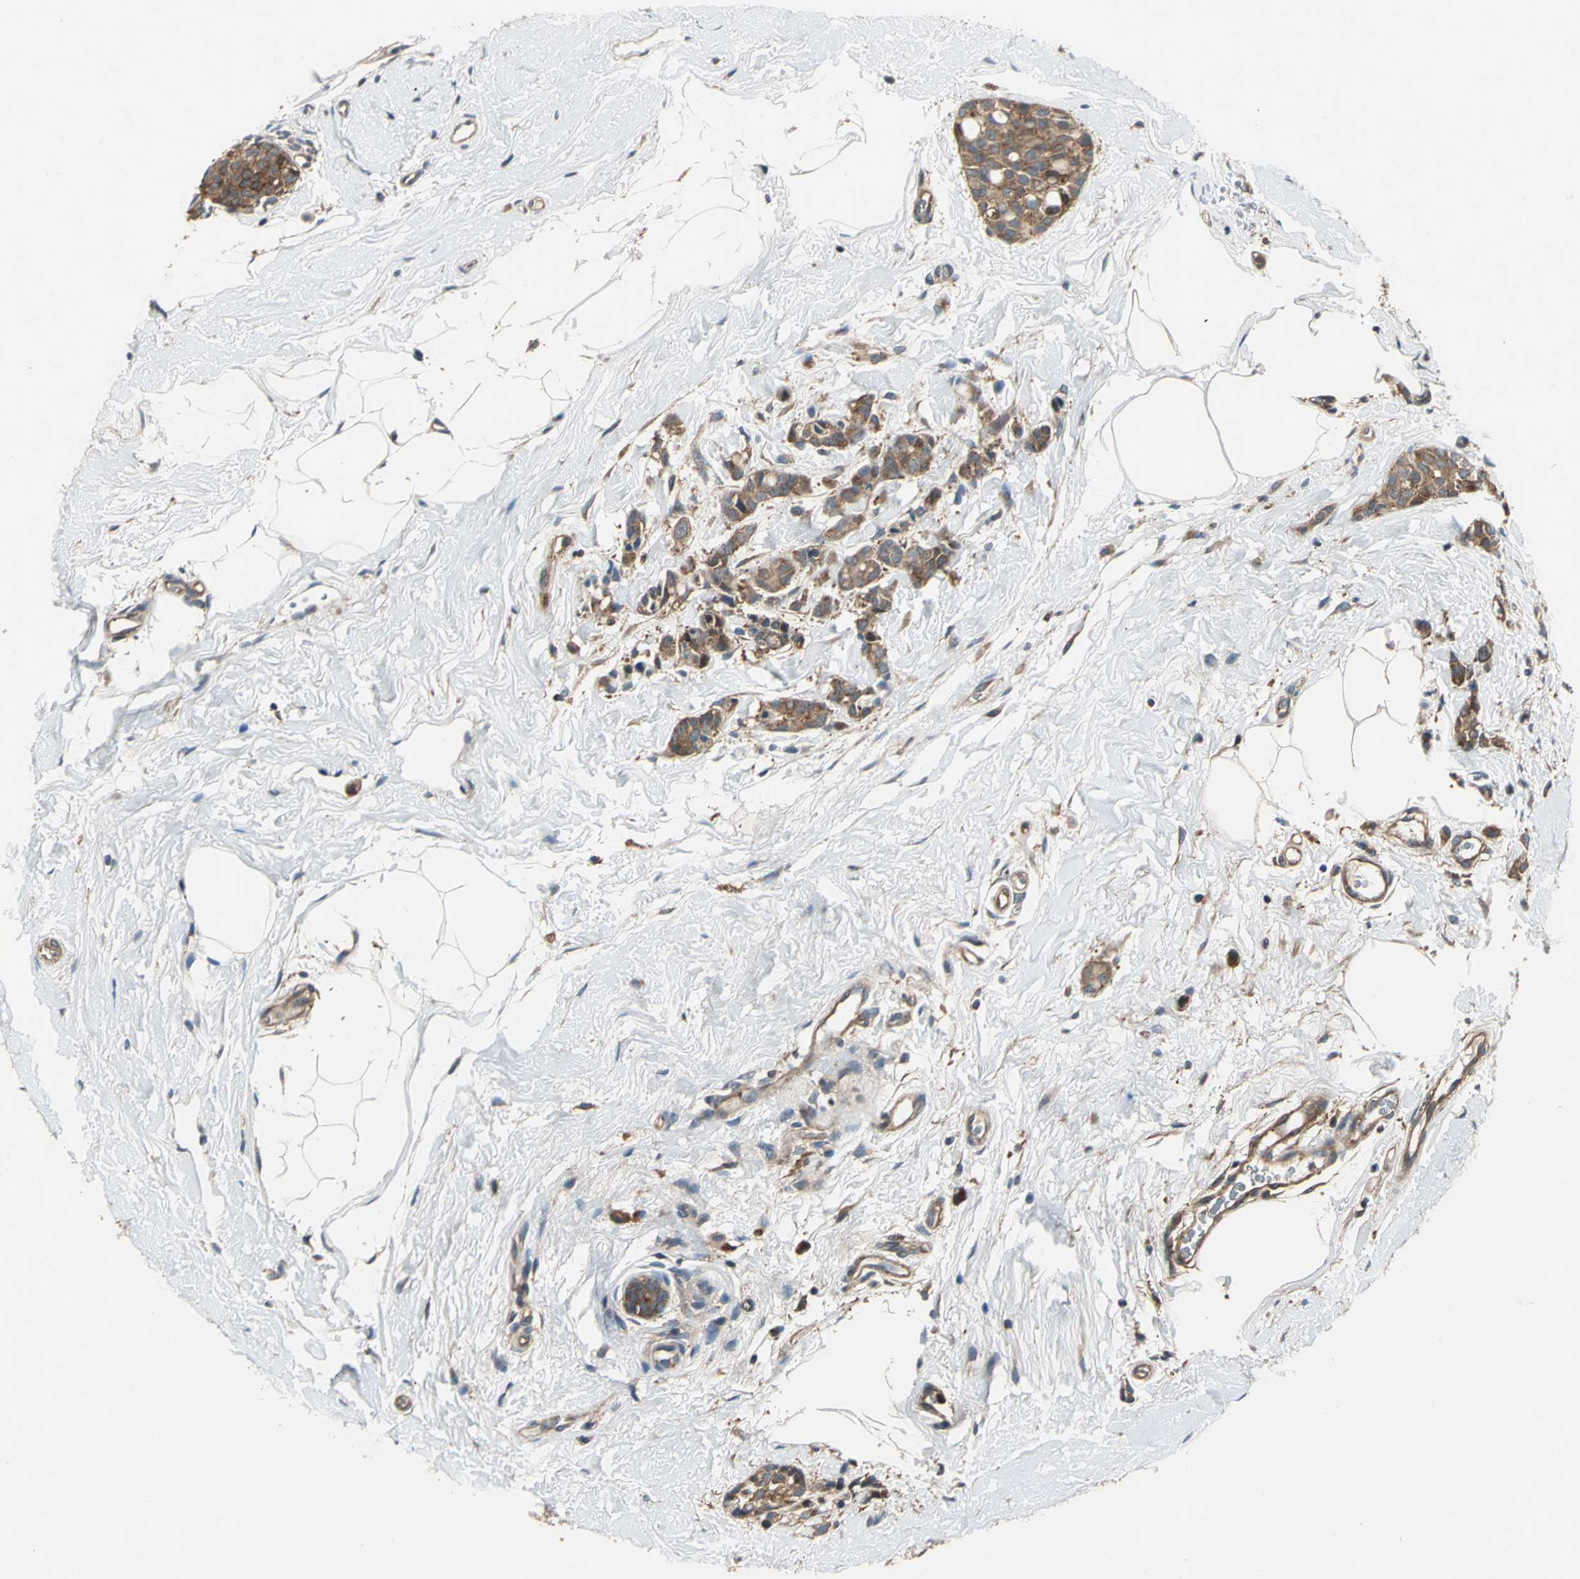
{"staining": {"intensity": "moderate", "quantity": ">75%", "location": "cytoplasmic/membranous"}, "tissue": "breast cancer", "cell_type": "Tumor cells", "image_type": "cancer", "snomed": [{"axis": "morphology", "description": "Lobular carcinoma, in situ"}, {"axis": "morphology", "description": "Lobular carcinoma"}, {"axis": "topography", "description": "Breast"}], "caption": "This histopathology image exhibits lobular carcinoma in situ (breast) stained with IHC to label a protein in brown. The cytoplasmic/membranous of tumor cells show moderate positivity for the protein. Nuclei are counter-stained blue.", "gene": "EIF2B2", "patient": {"sex": "female", "age": 41}}